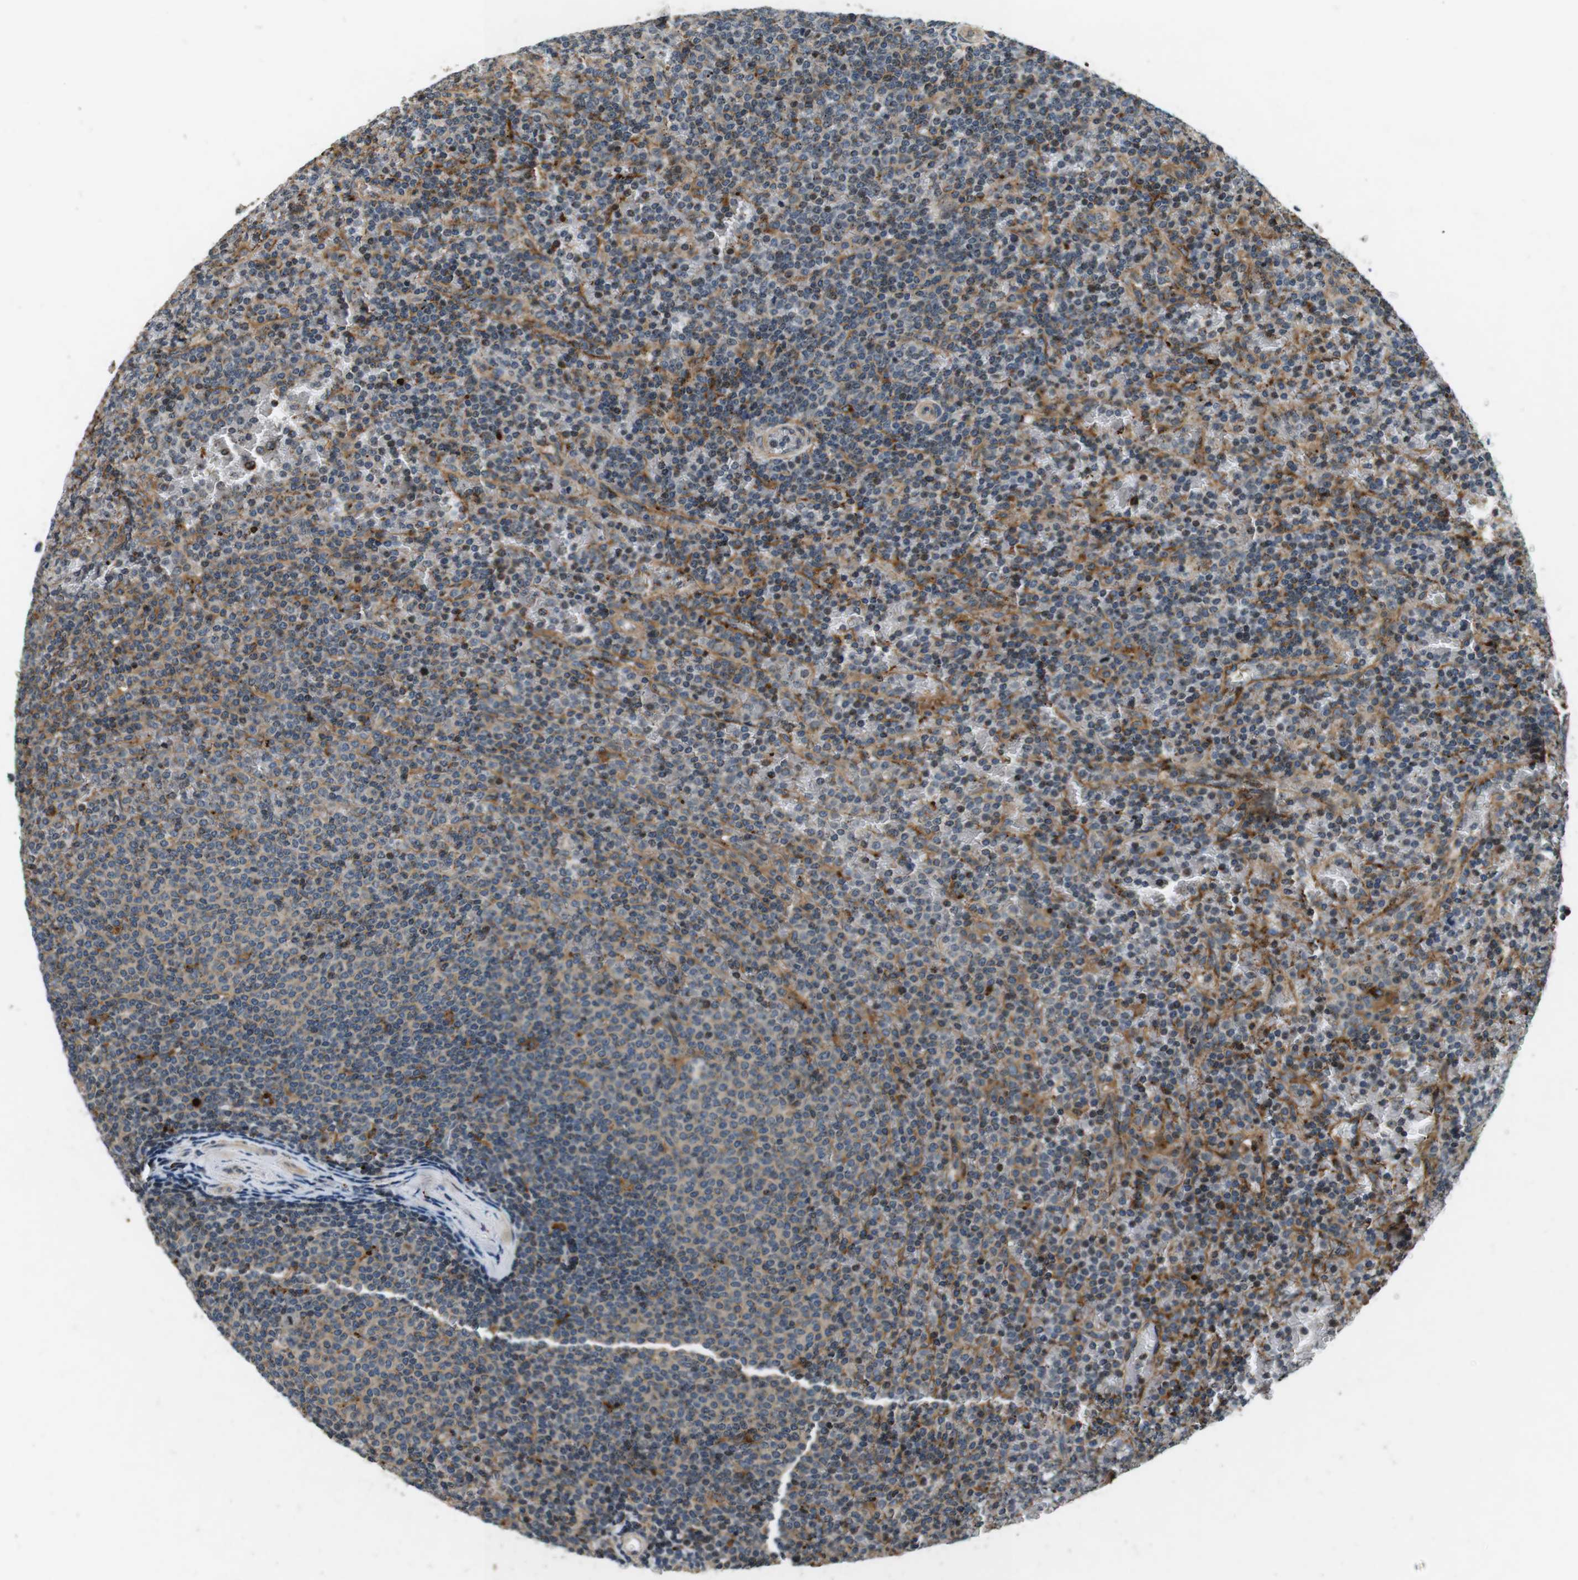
{"staining": {"intensity": "weak", "quantity": "25%-75%", "location": "cytoplasmic/membranous"}, "tissue": "lymphoma", "cell_type": "Tumor cells", "image_type": "cancer", "snomed": [{"axis": "morphology", "description": "Malignant lymphoma, non-Hodgkin's type, Low grade"}, {"axis": "topography", "description": "Spleen"}], "caption": "Immunohistochemistry (IHC) of low-grade malignant lymphoma, non-Hodgkin's type reveals low levels of weak cytoplasmic/membranous expression in approximately 25%-75% of tumor cells. (IHC, brightfield microscopy, high magnification).", "gene": "TXNRD1", "patient": {"sex": "female", "age": 77}}